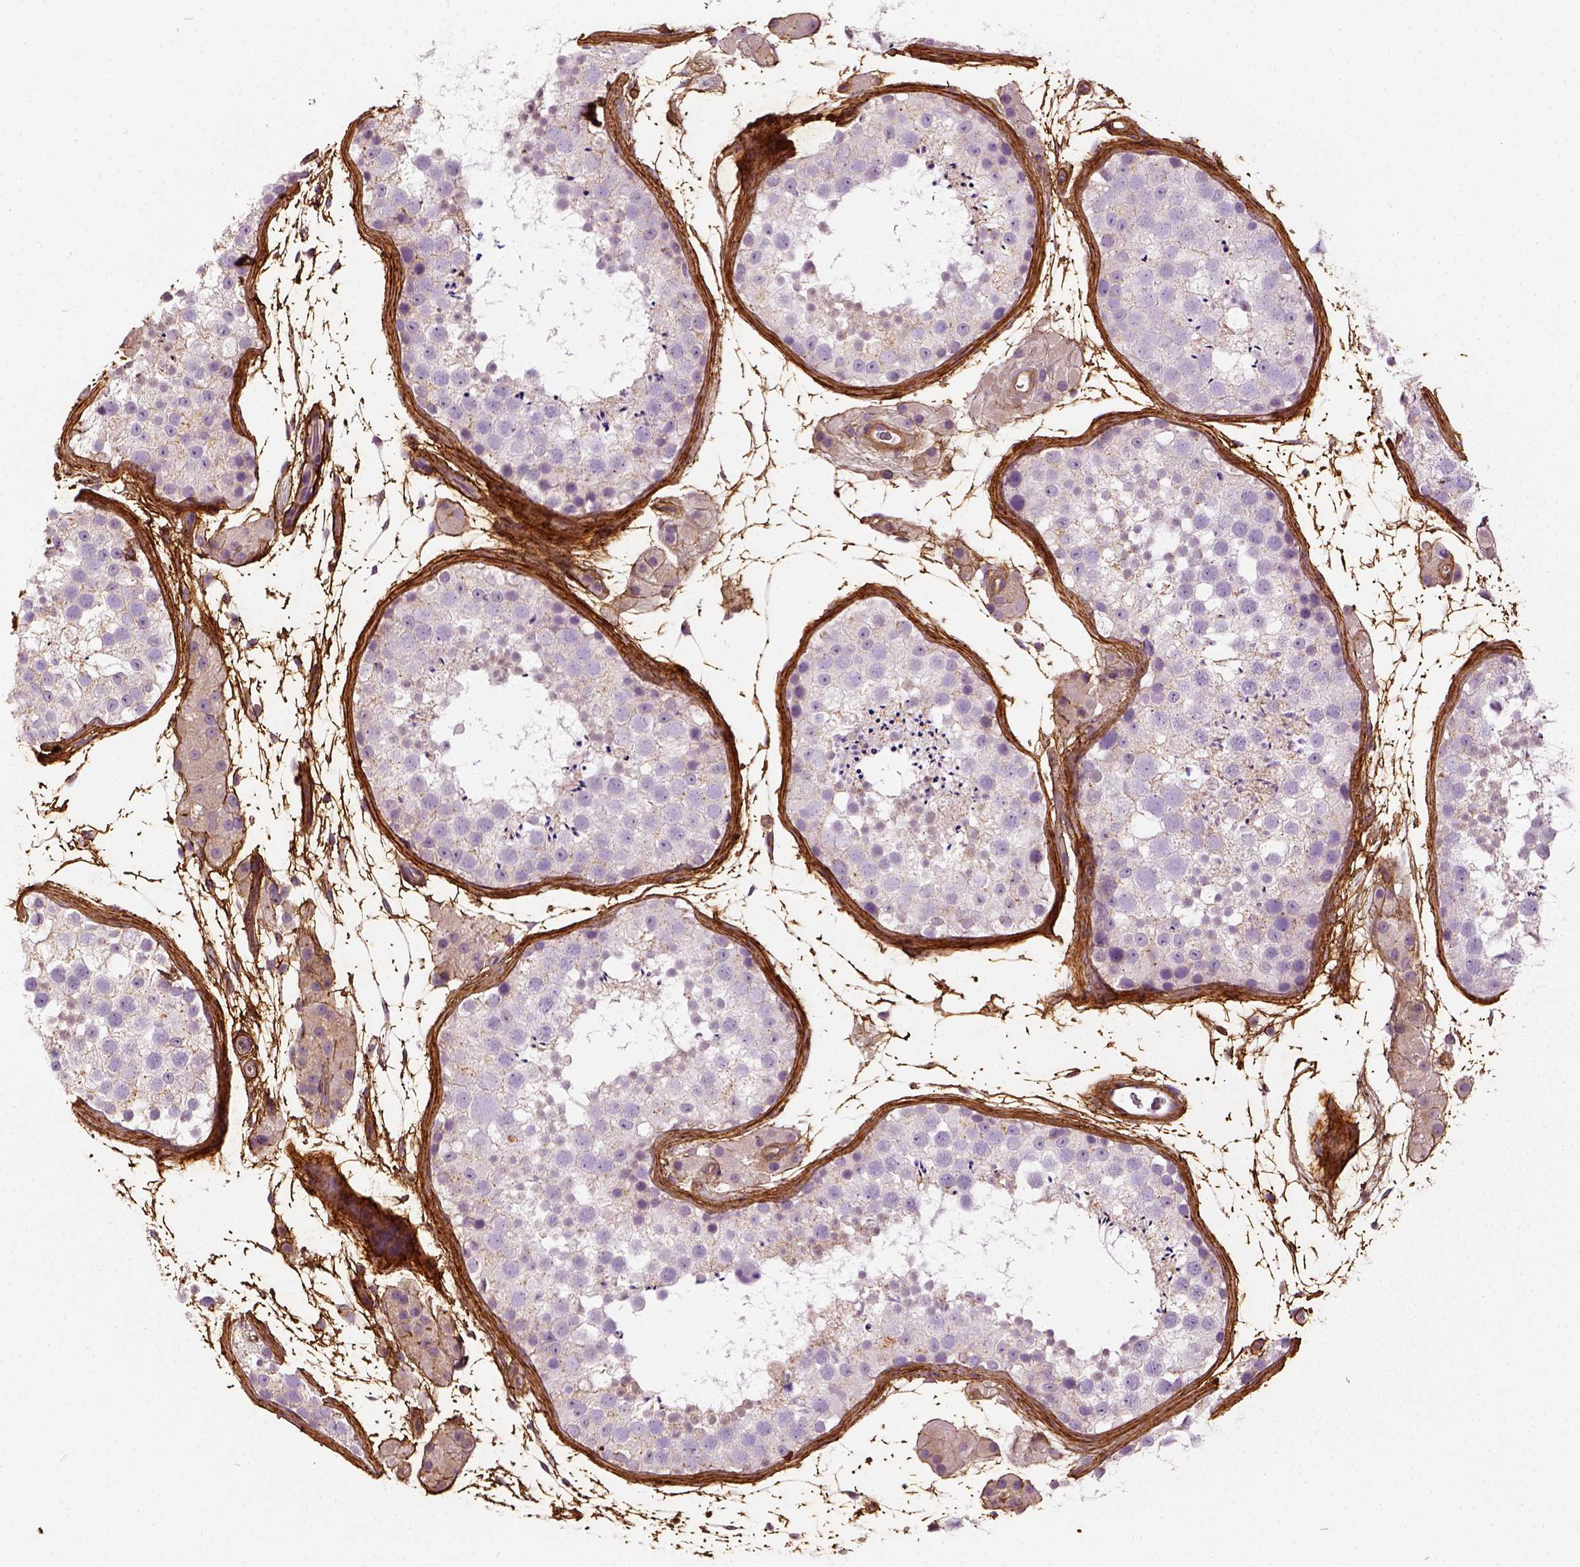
{"staining": {"intensity": "negative", "quantity": "none", "location": "none"}, "tissue": "testis", "cell_type": "Cells in seminiferous ducts", "image_type": "normal", "snomed": [{"axis": "morphology", "description": "Normal tissue, NOS"}, {"axis": "topography", "description": "Testis"}], "caption": "The histopathology image shows no staining of cells in seminiferous ducts in normal testis.", "gene": "COL6A2", "patient": {"sex": "male", "age": 41}}